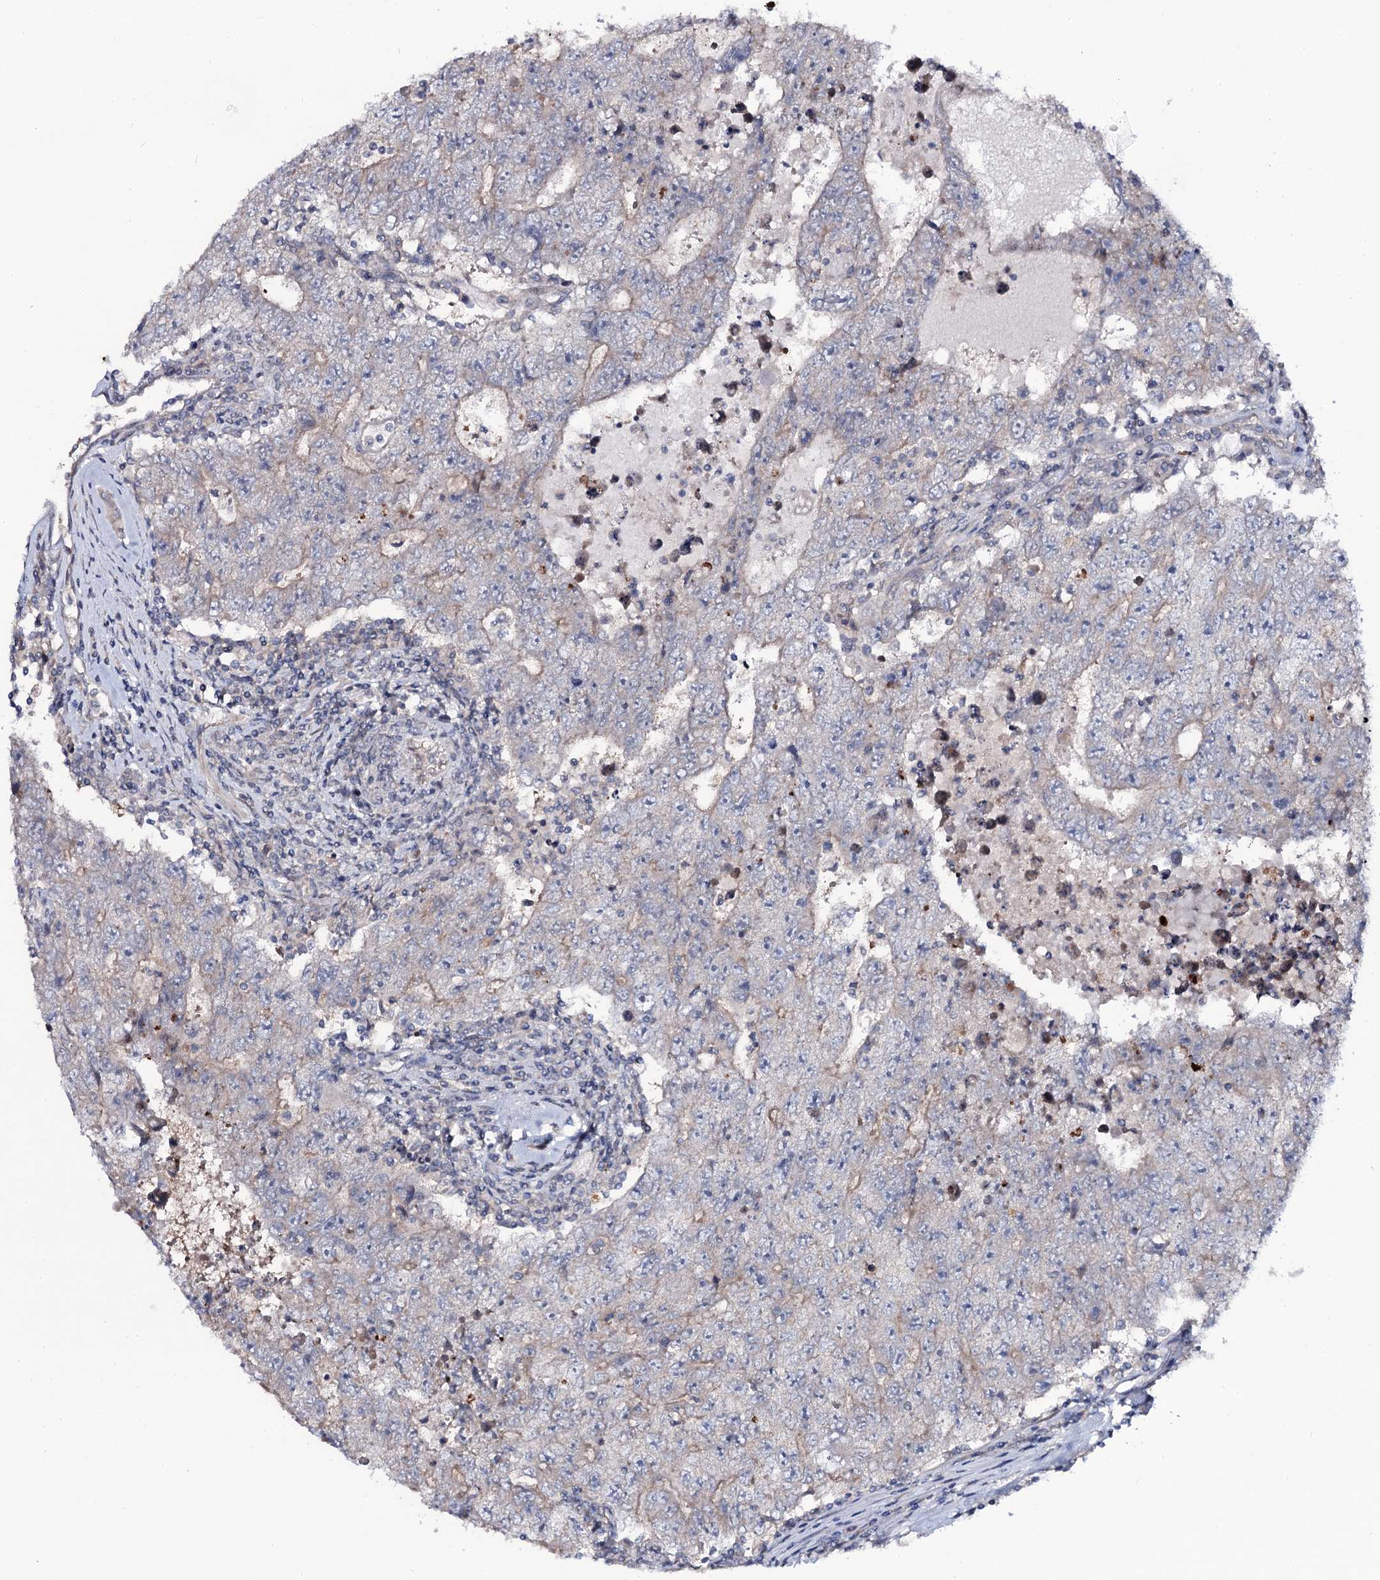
{"staining": {"intensity": "negative", "quantity": "none", "location": "none"}, "tissue": "testis cancer", "cell_type": "Tumor cells", "image_type": "cancer", "snomed": [{"axis": "morphology", "description": "Carcinoma, Embryonal, NOS"}, {"axis": "topography", "description": "Testis"}], "caption": "Immunohistochemistry of testis cancer displays no staining in tumor cells.", "gene": "SNAP23", "patient": {"sex": "male", "age": 17}}